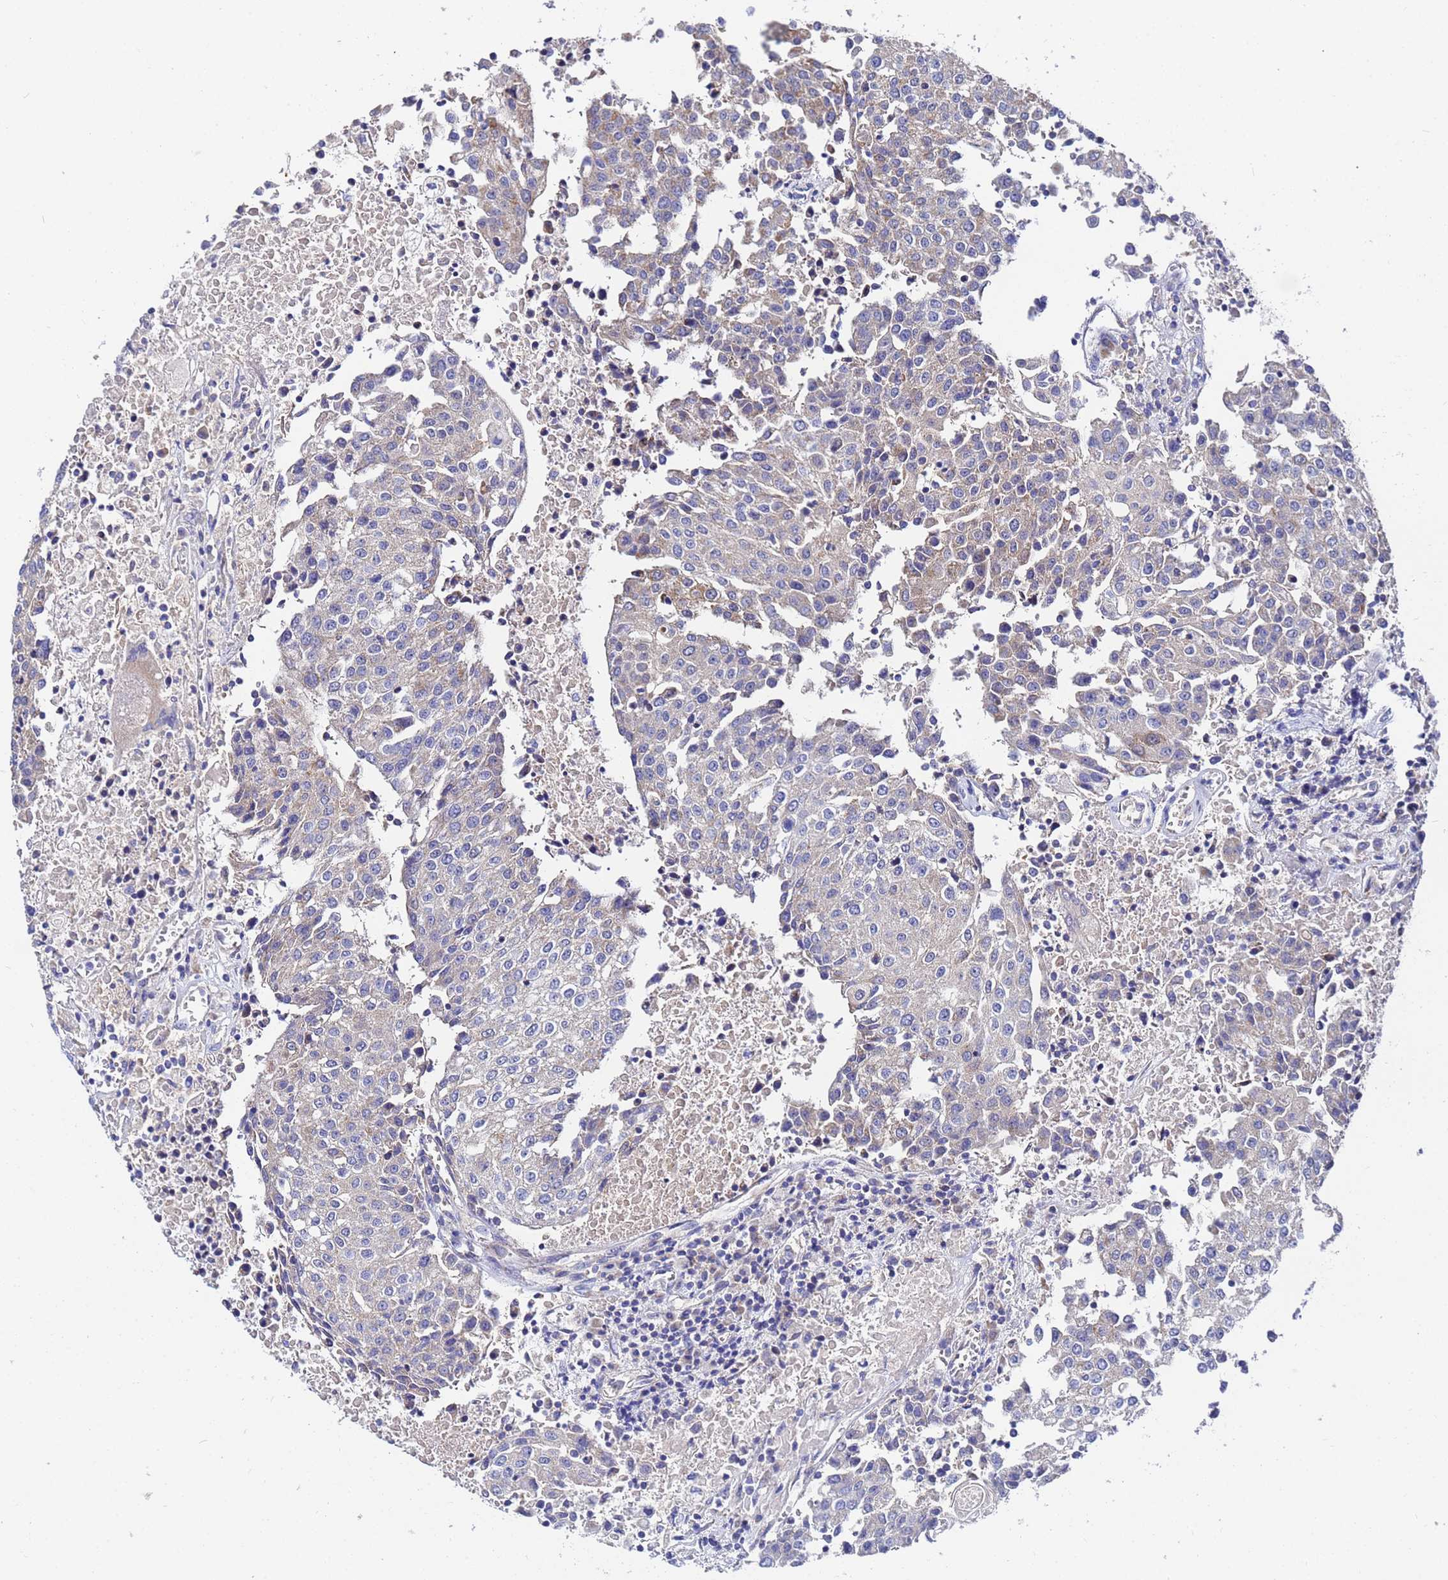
{"staining": {"intensity": "negative", "quantity": "none", "location": "none"}, "tissue": "urothelial cancer", "cell_type": "Tumor cells", "image_type": "cancer", "snomed": [{"axis": "morphology", "description": "Urothelial carcinoma, High grade"}, {"axis": "topography", "description": "Urinary bladder"}], "caption": "A photomicrograph of urothelial cancer stained for a protein reveals no brown staining in tumor cells. (Brightfield microscopy of DAB immunohistochemistry at high magnification).", "gene": "FAHD2A", "patient": {"sex": "female", "age": 85}}